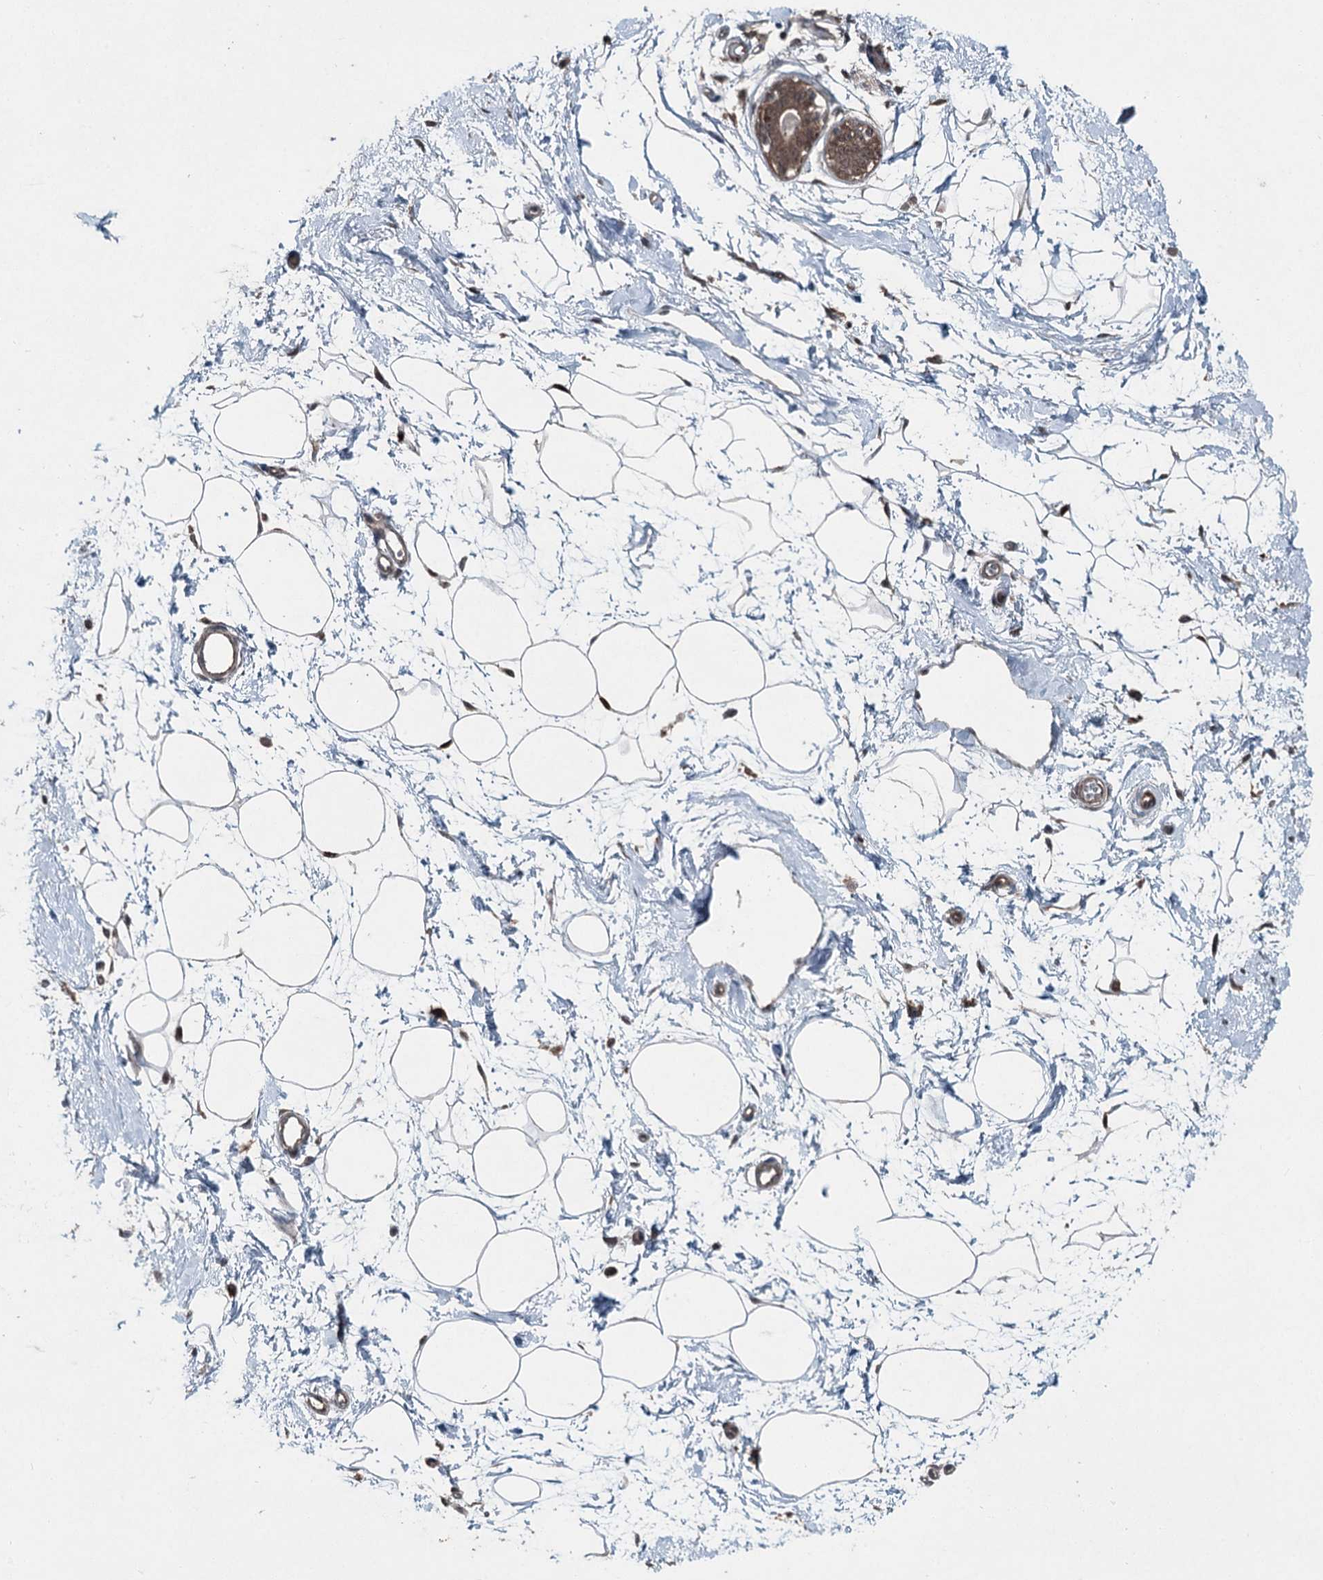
{"staining": {"intensity": "strong", "quantity": ">75%", "location": "nuclear"}, "tissue": "breast", "cell_type": "Adipocytes", "image_type": "normal", "snomed": [{"axis": "morphology", "description": "Normal tissue, NOS"}, {"axis": "topography", "description": "Breast"}], "caption": "Immunohistochemical staining of unremarkable human breast demonstrates >75% levels of strong nuclear protein staining in about >75% of adipocytes.", "gene": "BORCS7", "patient": {"sex": "female", "age": 45}}